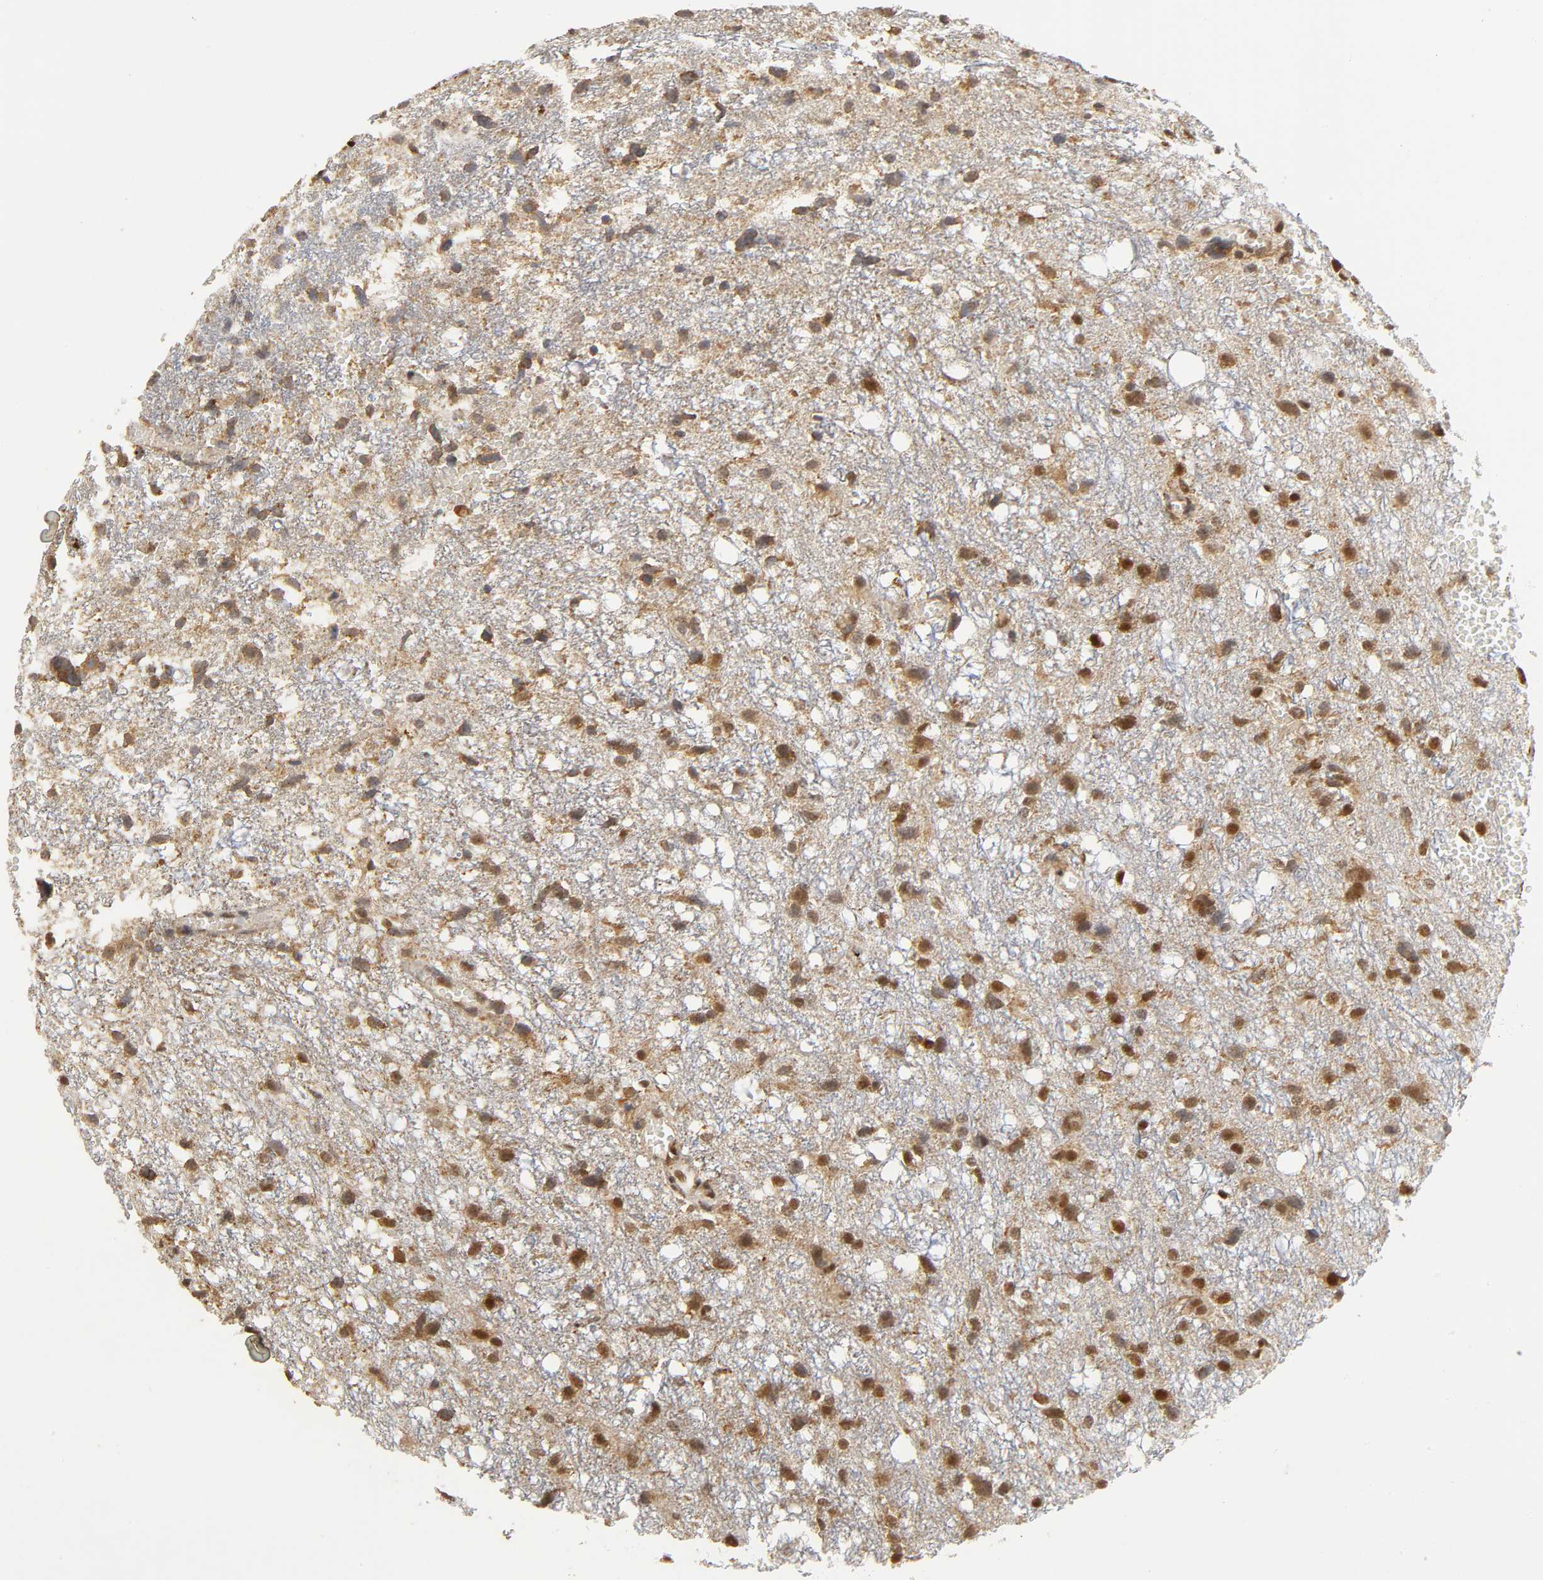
{"staining": {"intensity": "strong", "quantity": ">75%", "location": "cytoplasmic/membranous,nuclear"}, "tissue": "glioma", "cell_type": "Tumor cells", "image_type": "cancer", "snomed": [{"axis": "morphology", "description": "Glioma, malignant, High grade"}, {"axis": "topography", "description": "Brain"}], "caption": "Malignant glioma (high-grade) was stained to show a protein in brown. There is high levels of strong cytoplasmic/membranous and nuclear staining in about >75% of tumor cells.", "gene": "RNF122", "patient": {"sex": "female", "age": 59}}